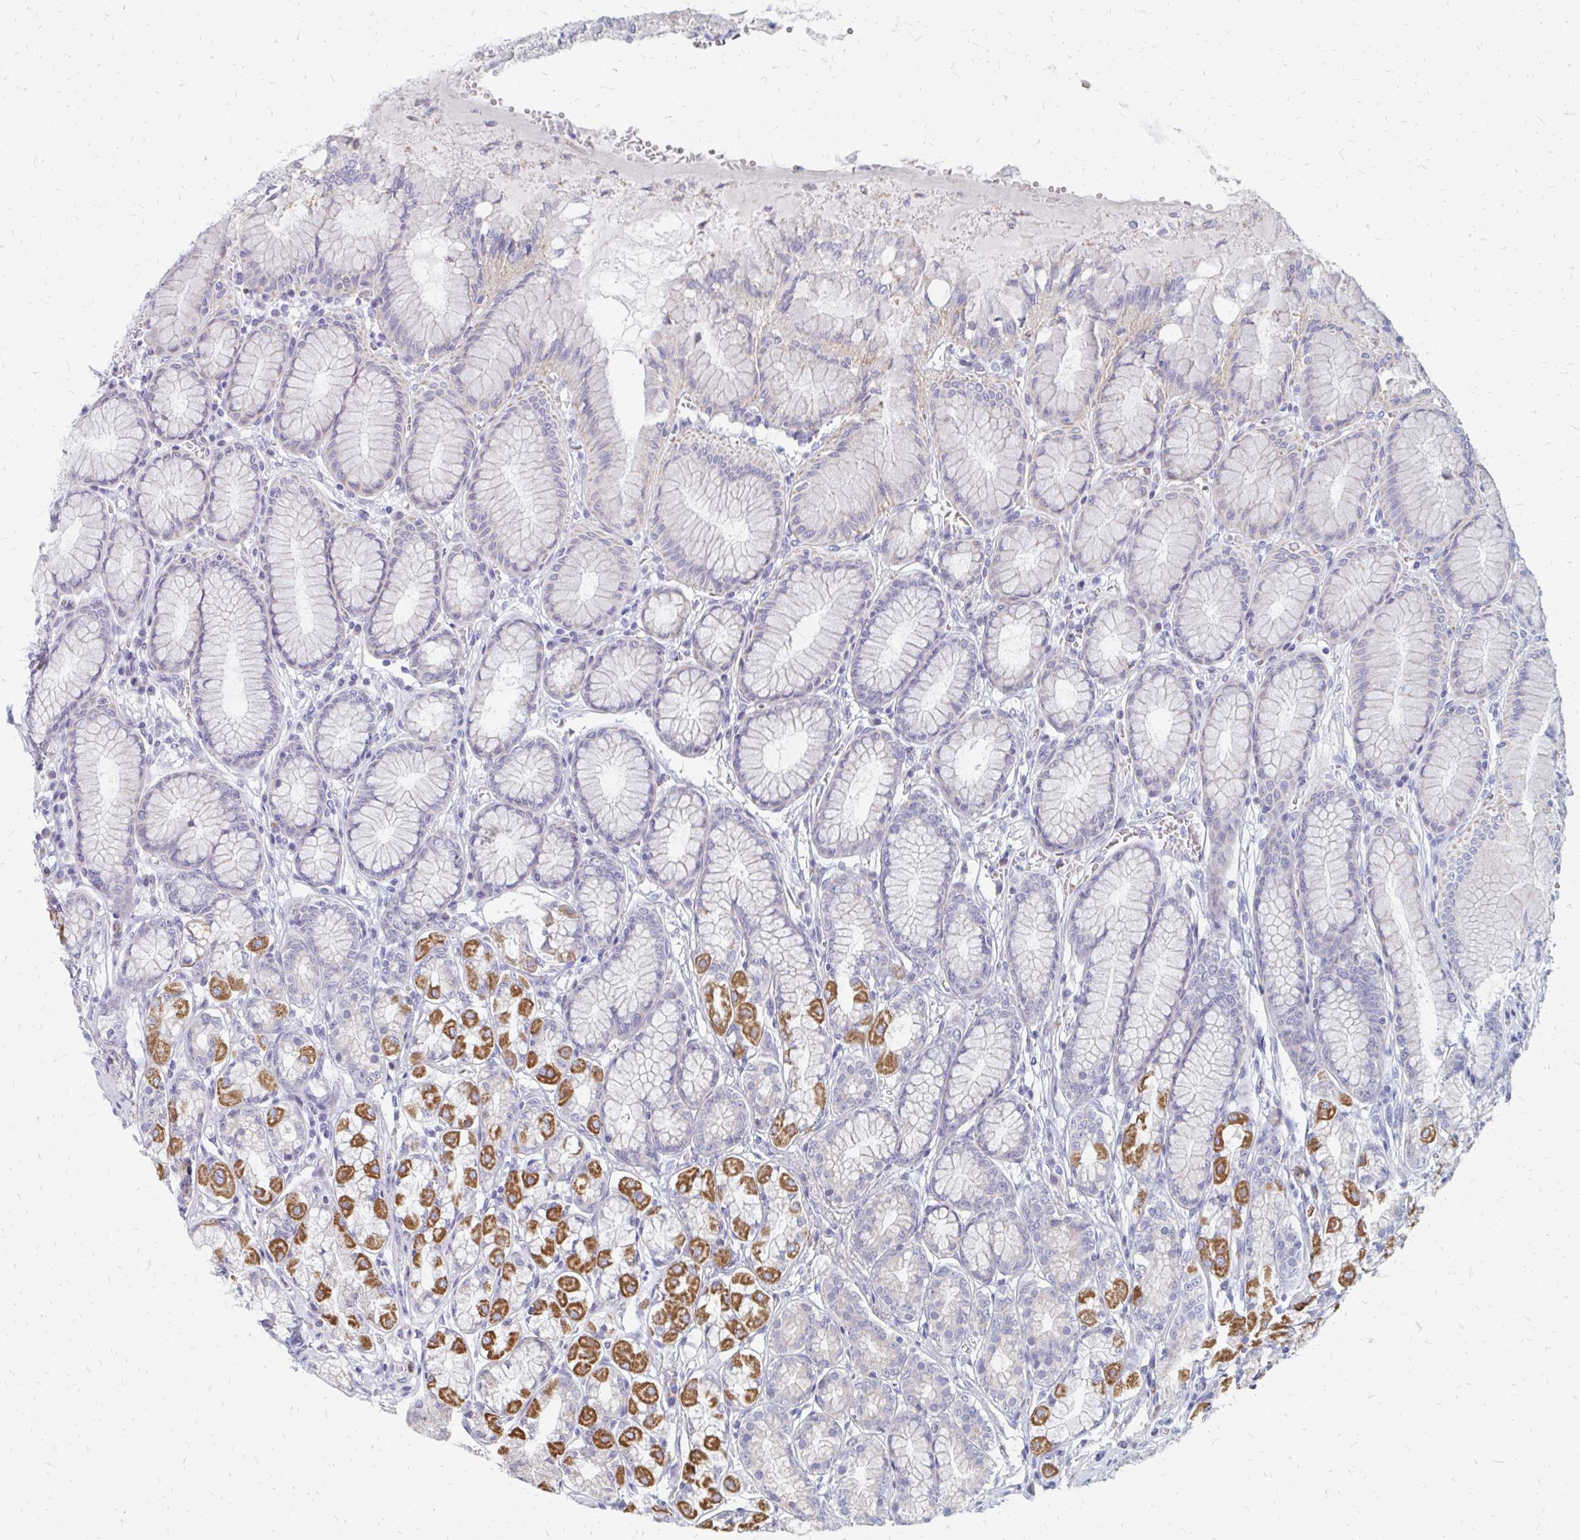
{"staining": {"intensity": "strong", "quantity": "25%-75%", "location": "cytoplasmic/membranous"}, "tissue": "stomach", "cell_type": "Glandular cells", "image_type": "normal", "snomed": [{"axis": "morphology", "description": "Normal tissue, NOS"}, {"axis": "topography", "description": "Stomach"}, {"axis": "topography", "description": "Stomach, lower"}], "caption": "Strong cytoplasmic/membranous staining for a protein is appreciated in about 25%-75% of glandular cells of normal stomach using IHC.", "gene": "OR10V1", "patient": {"sex": "male", "age": 76}}